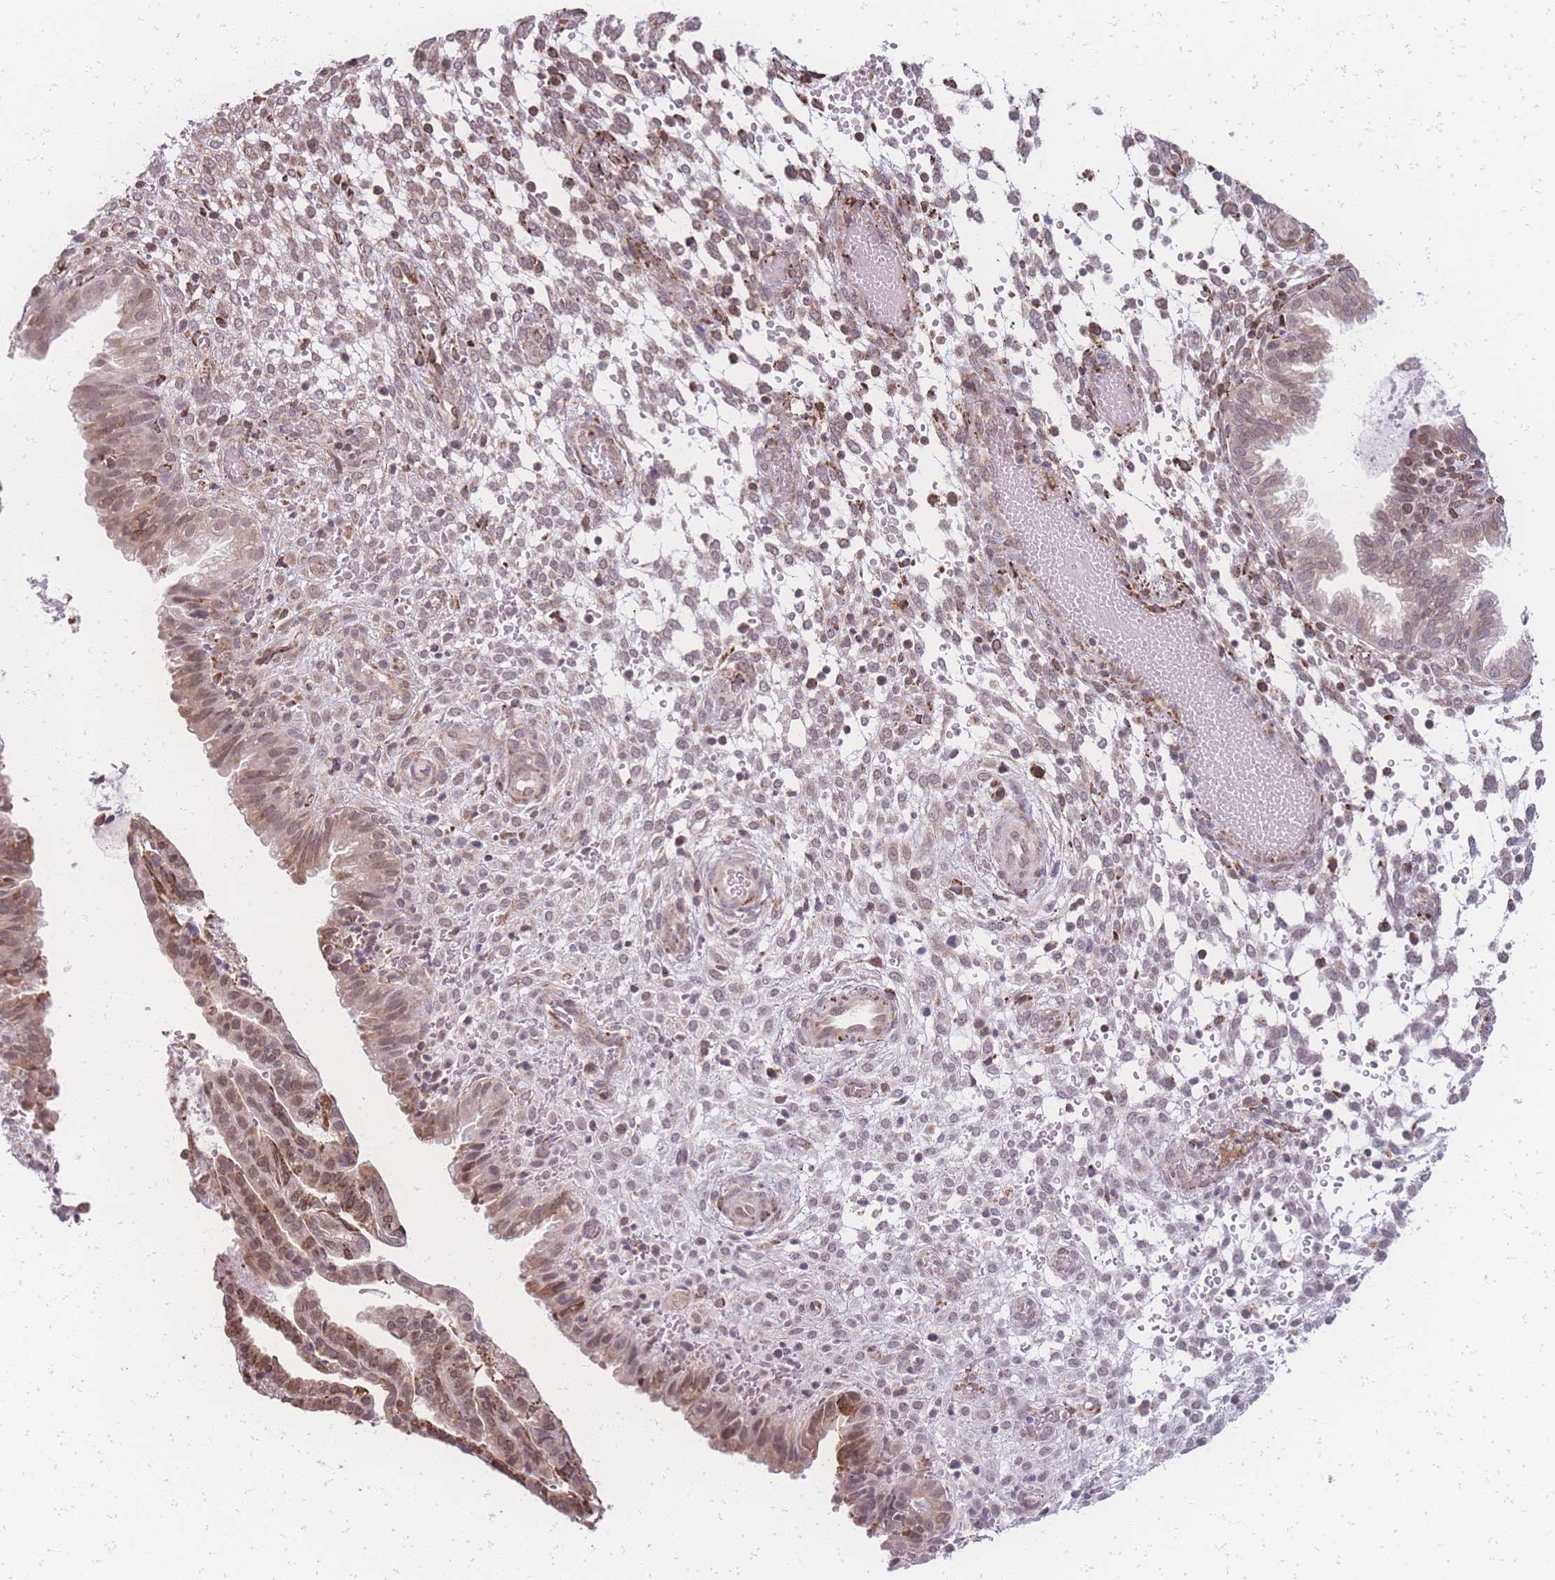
{"staining": {"intensity": "moderate", "quantity": "<25%", "location": "cytoplasmic/membranous"}, "tissue": "endometrium", "cell_type": "Cells in endometrial stroma", "image_type": "normal", "snomed": [{"axis": "morphology", "description": "Normal tissue, NOS"}, {"axis": "topography", "description": "Endometrium"}], "caption": "DAB immunohistochemical staining of normal human endometrium demonstrates moderate cytoplasmic/membranous protein expression in approximately <25% of cells in endometrial stroma.", "gene": "ZC3H13", "patient": {"sex": "female", "age": 33}}